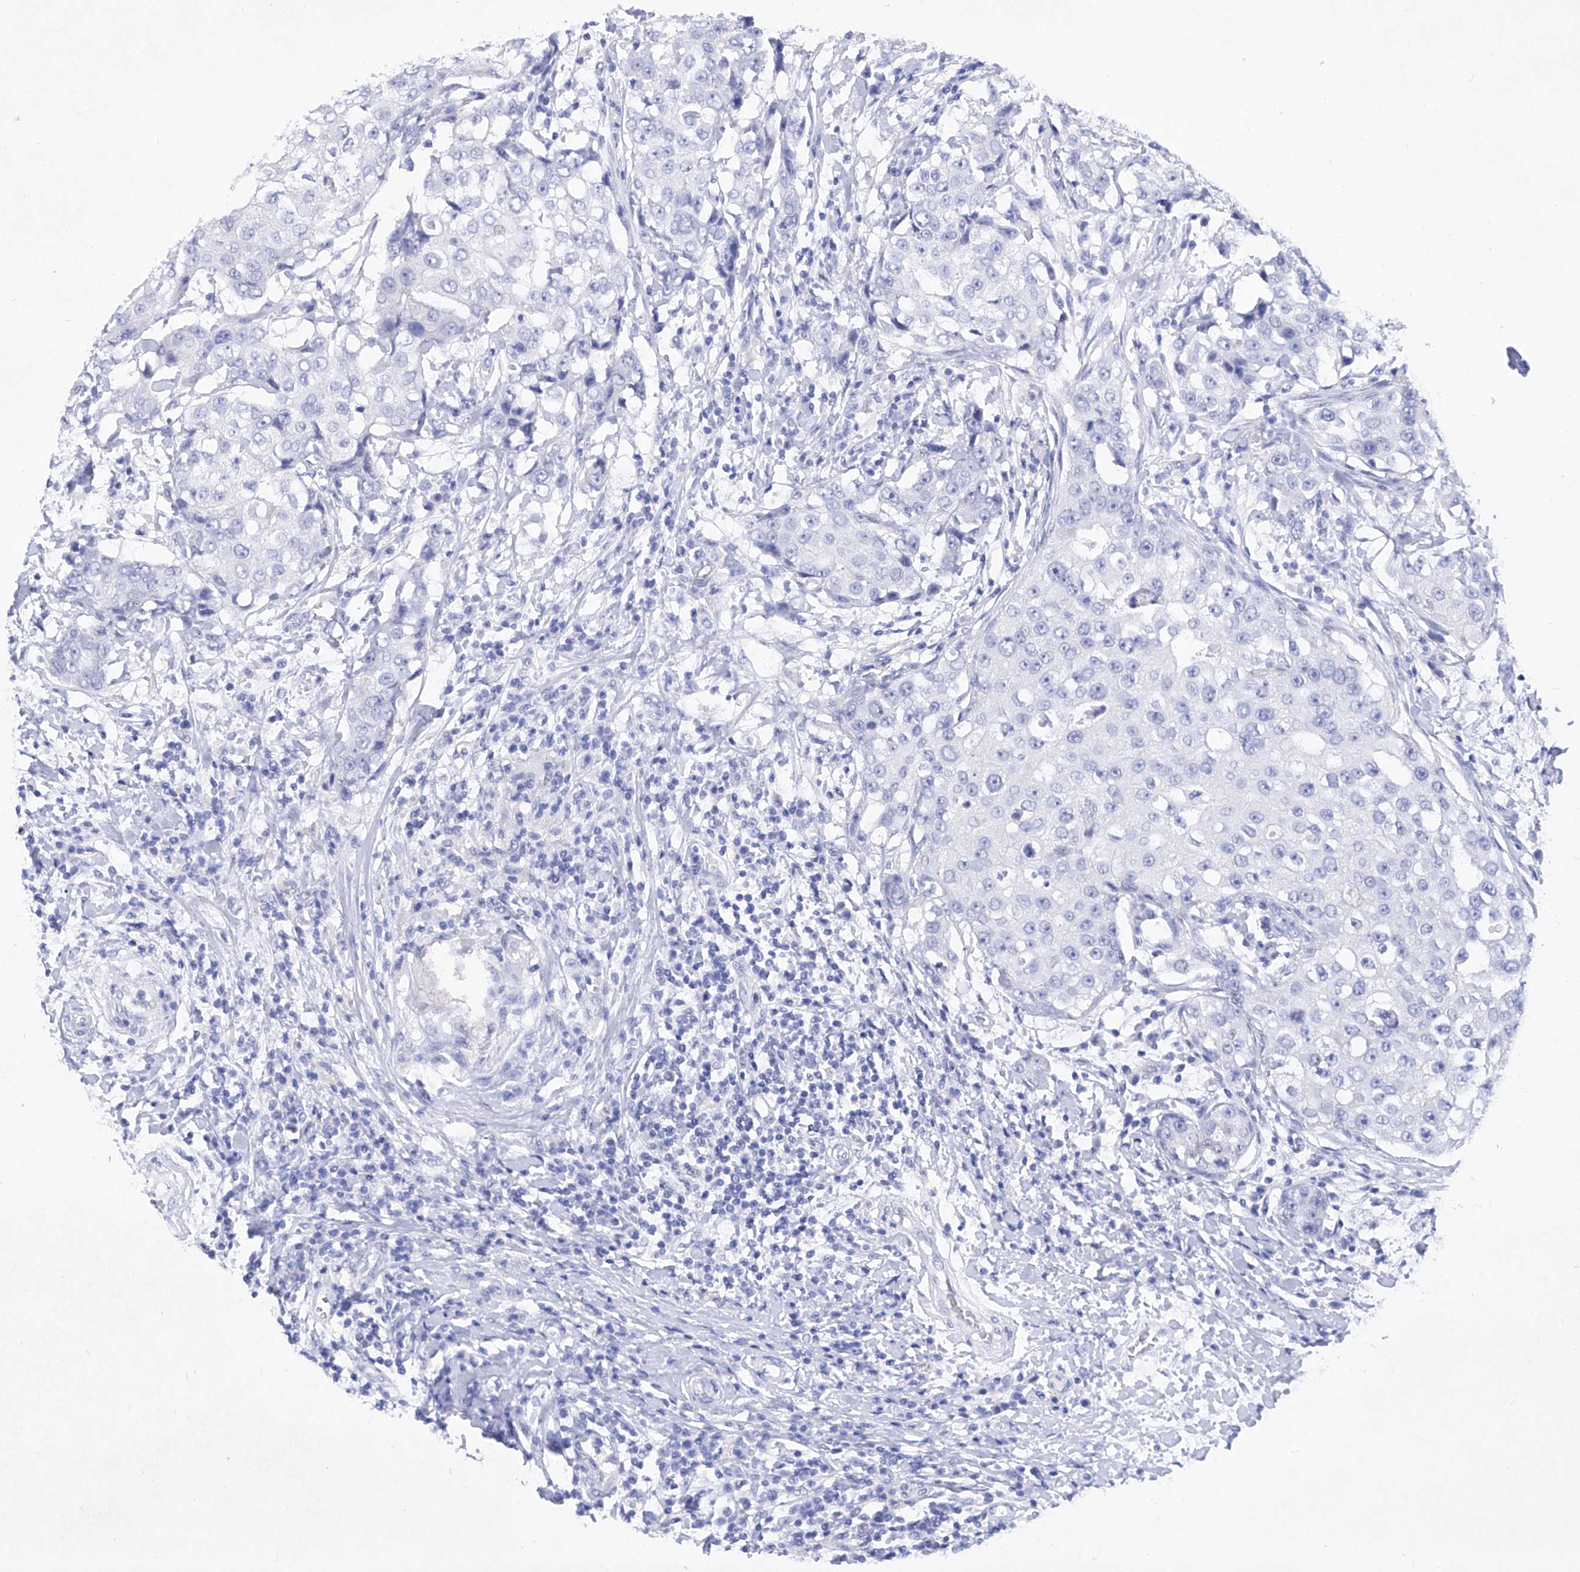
{"staining": {"intensity": "negative", "quantity": "none", "location": "none"}, "tissue": "breast cancer", "cell_type": "Tumor cells", "image_type": "cancer", "snomed": [{"axis": "morphology", "description": "Duct carcinoma"}, {"axis": "topography", "description": "Breast"}], "caption": "Tumor cells show no significant protein staining in breast cancer (intraductal carcinoma).", "gene": "BARX2", "patient": {"sex": "female", "age": 27}}